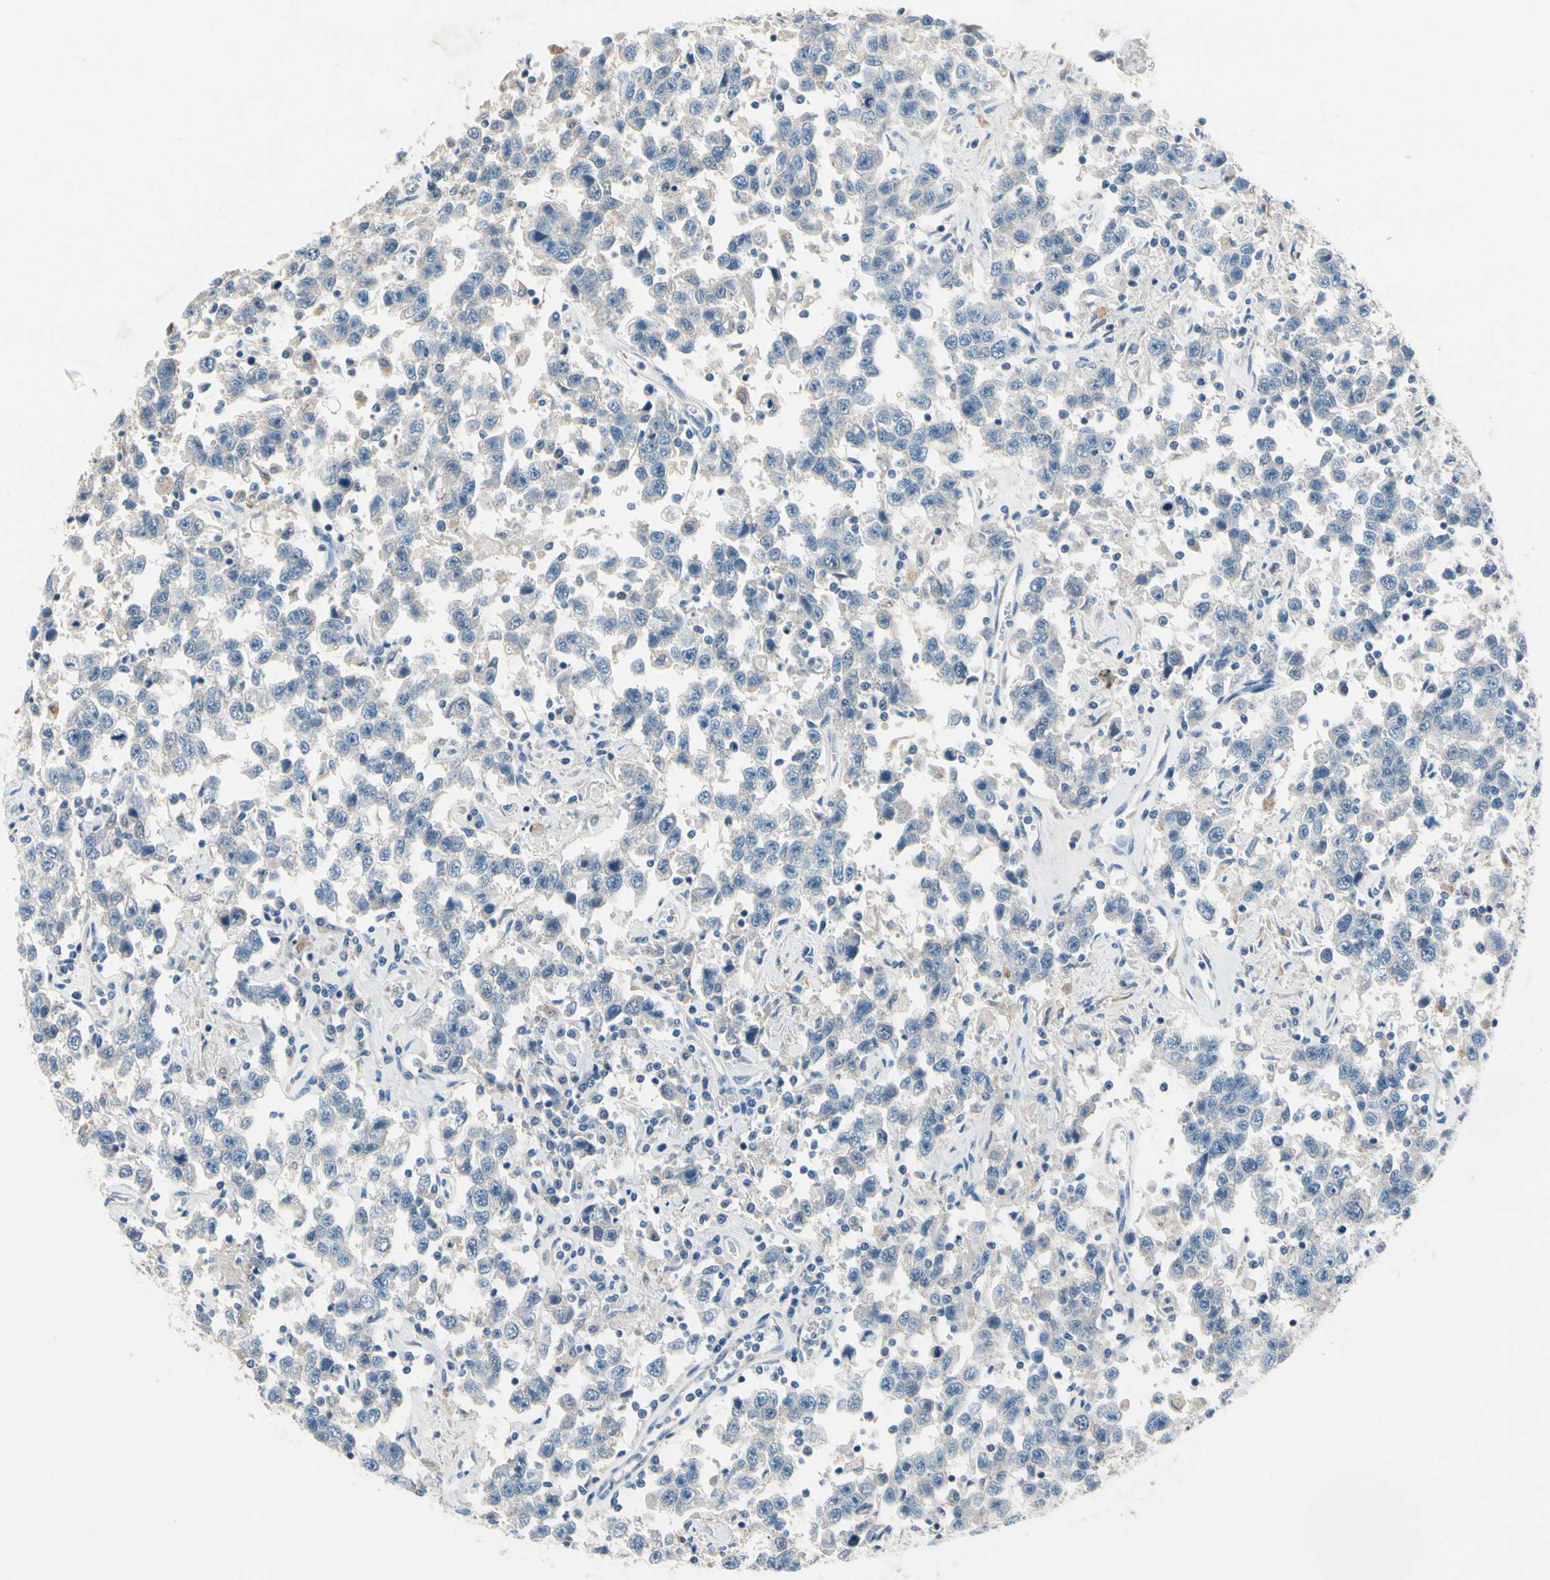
{"staining": {"intensity": "negative", "quantity": "none", "location": "none"}, "tissue": "testis cancer", "cell_type": "Tumor cells", "image_type": "cancer", "snomed": [{"axis": "morphology", "description": "Seminoma, NOS"}, {"axis": "topography", "description": "Testis"}], "caption": "Immunohistochemical staining of seminoma (testis) exhibits no significant staining in tumor cells. (DAB (3,3'-diaminobenzidine) immunohistochemistry (IHC) with hematoxylin counter stain).", "gene": "CPA3", "patient": {"sex": "male", "age": 41}}